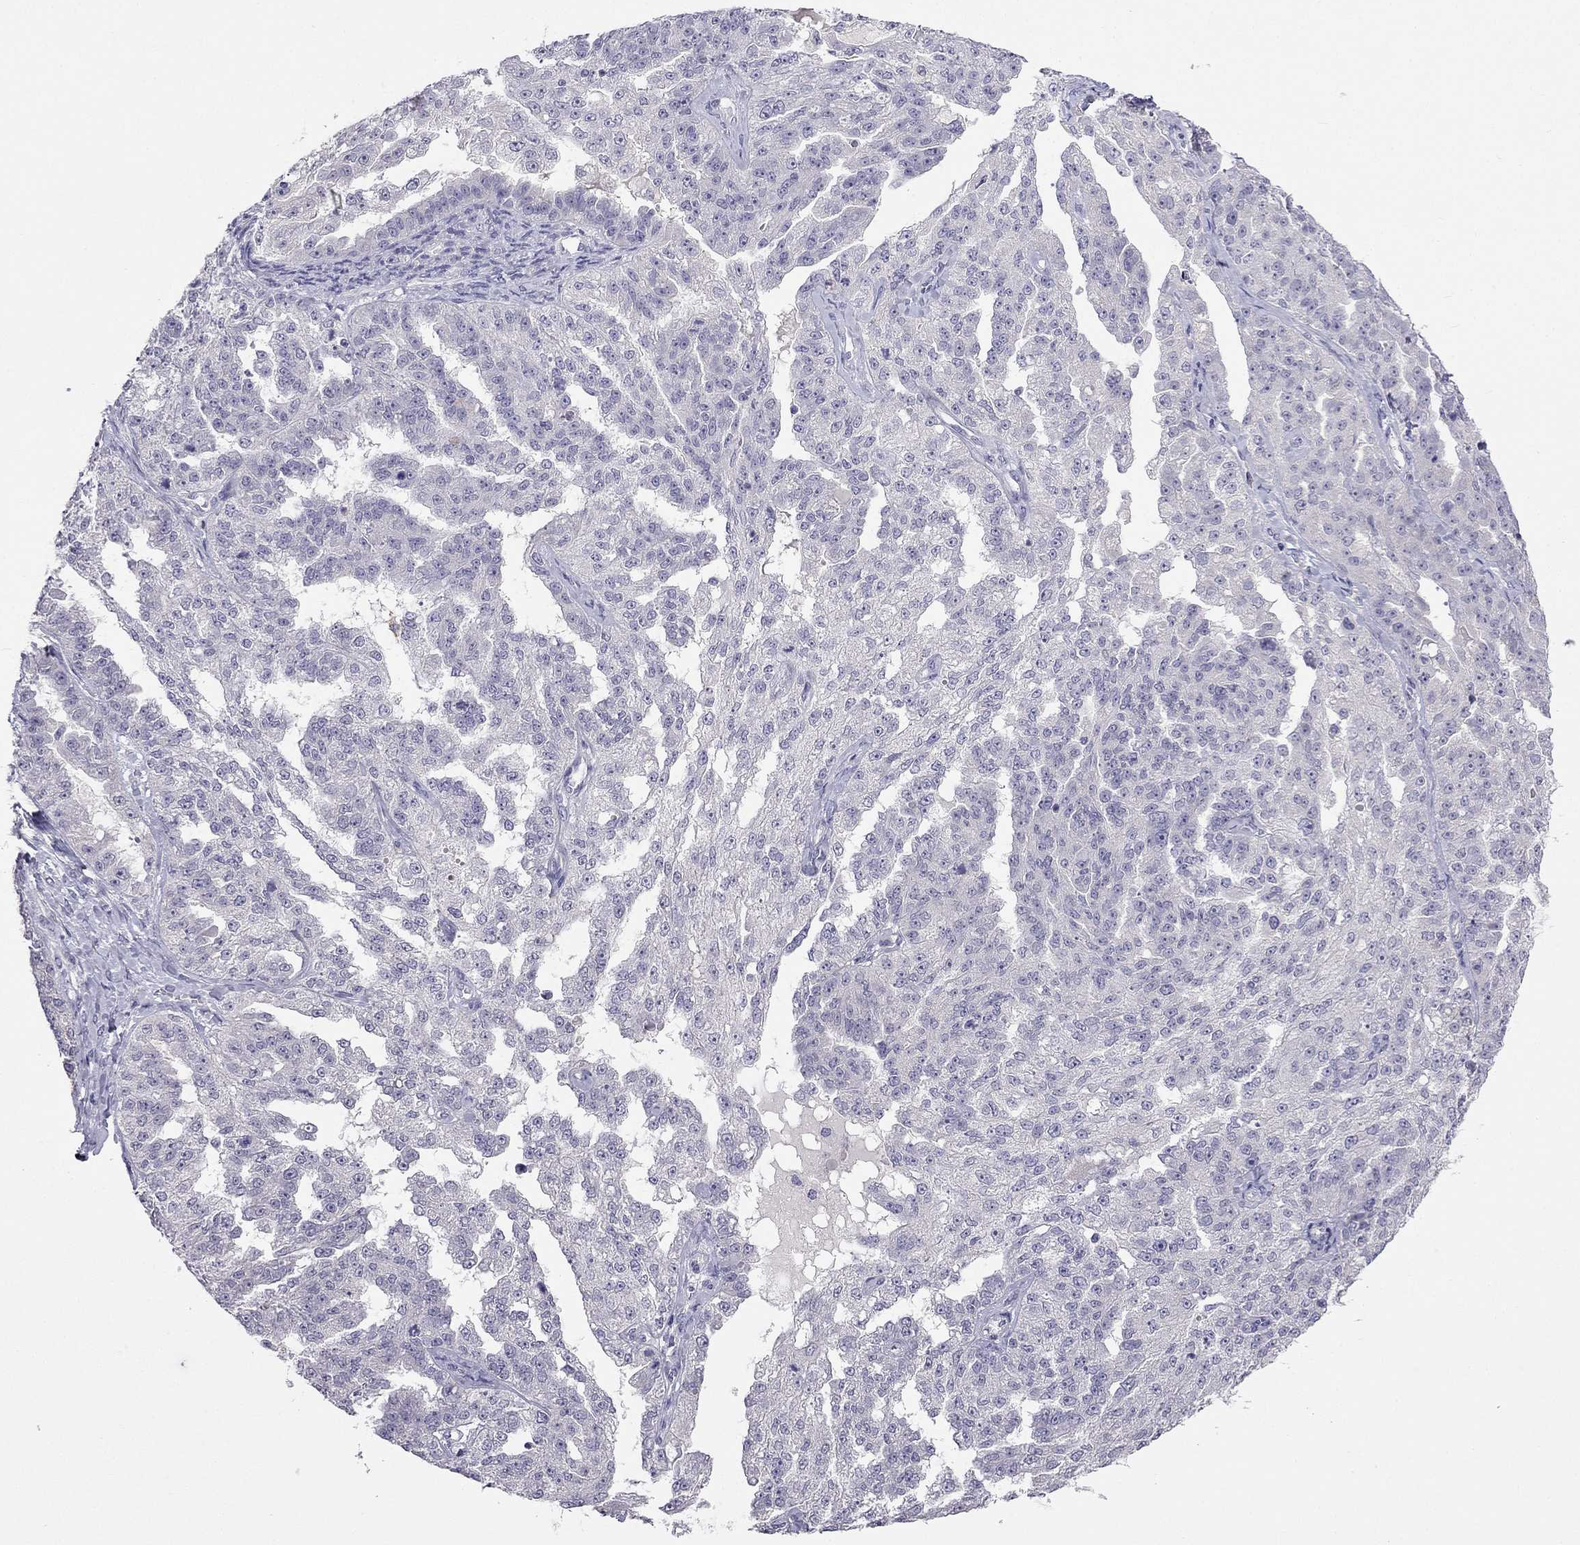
{"staining": {"intensity": "negative", "quantity": "none", "location": "none"}, "tissue": "ovarian cancer", "cell_type": "Tumor cells", "image_type": "cancer", "snomed": [{"axis": "morphology", "description": "Cystadenocarcinoma, serous, NOS"}, {"axis": "topography", "description": "Ovary"}], "caption": "Ovarian serous cystadenocarcinoma was stained to show a protein in brown. There is no significant positivity in tumor cells.", "gene": "C16orf89", "patient": {"sex": "female", "age": 58}}